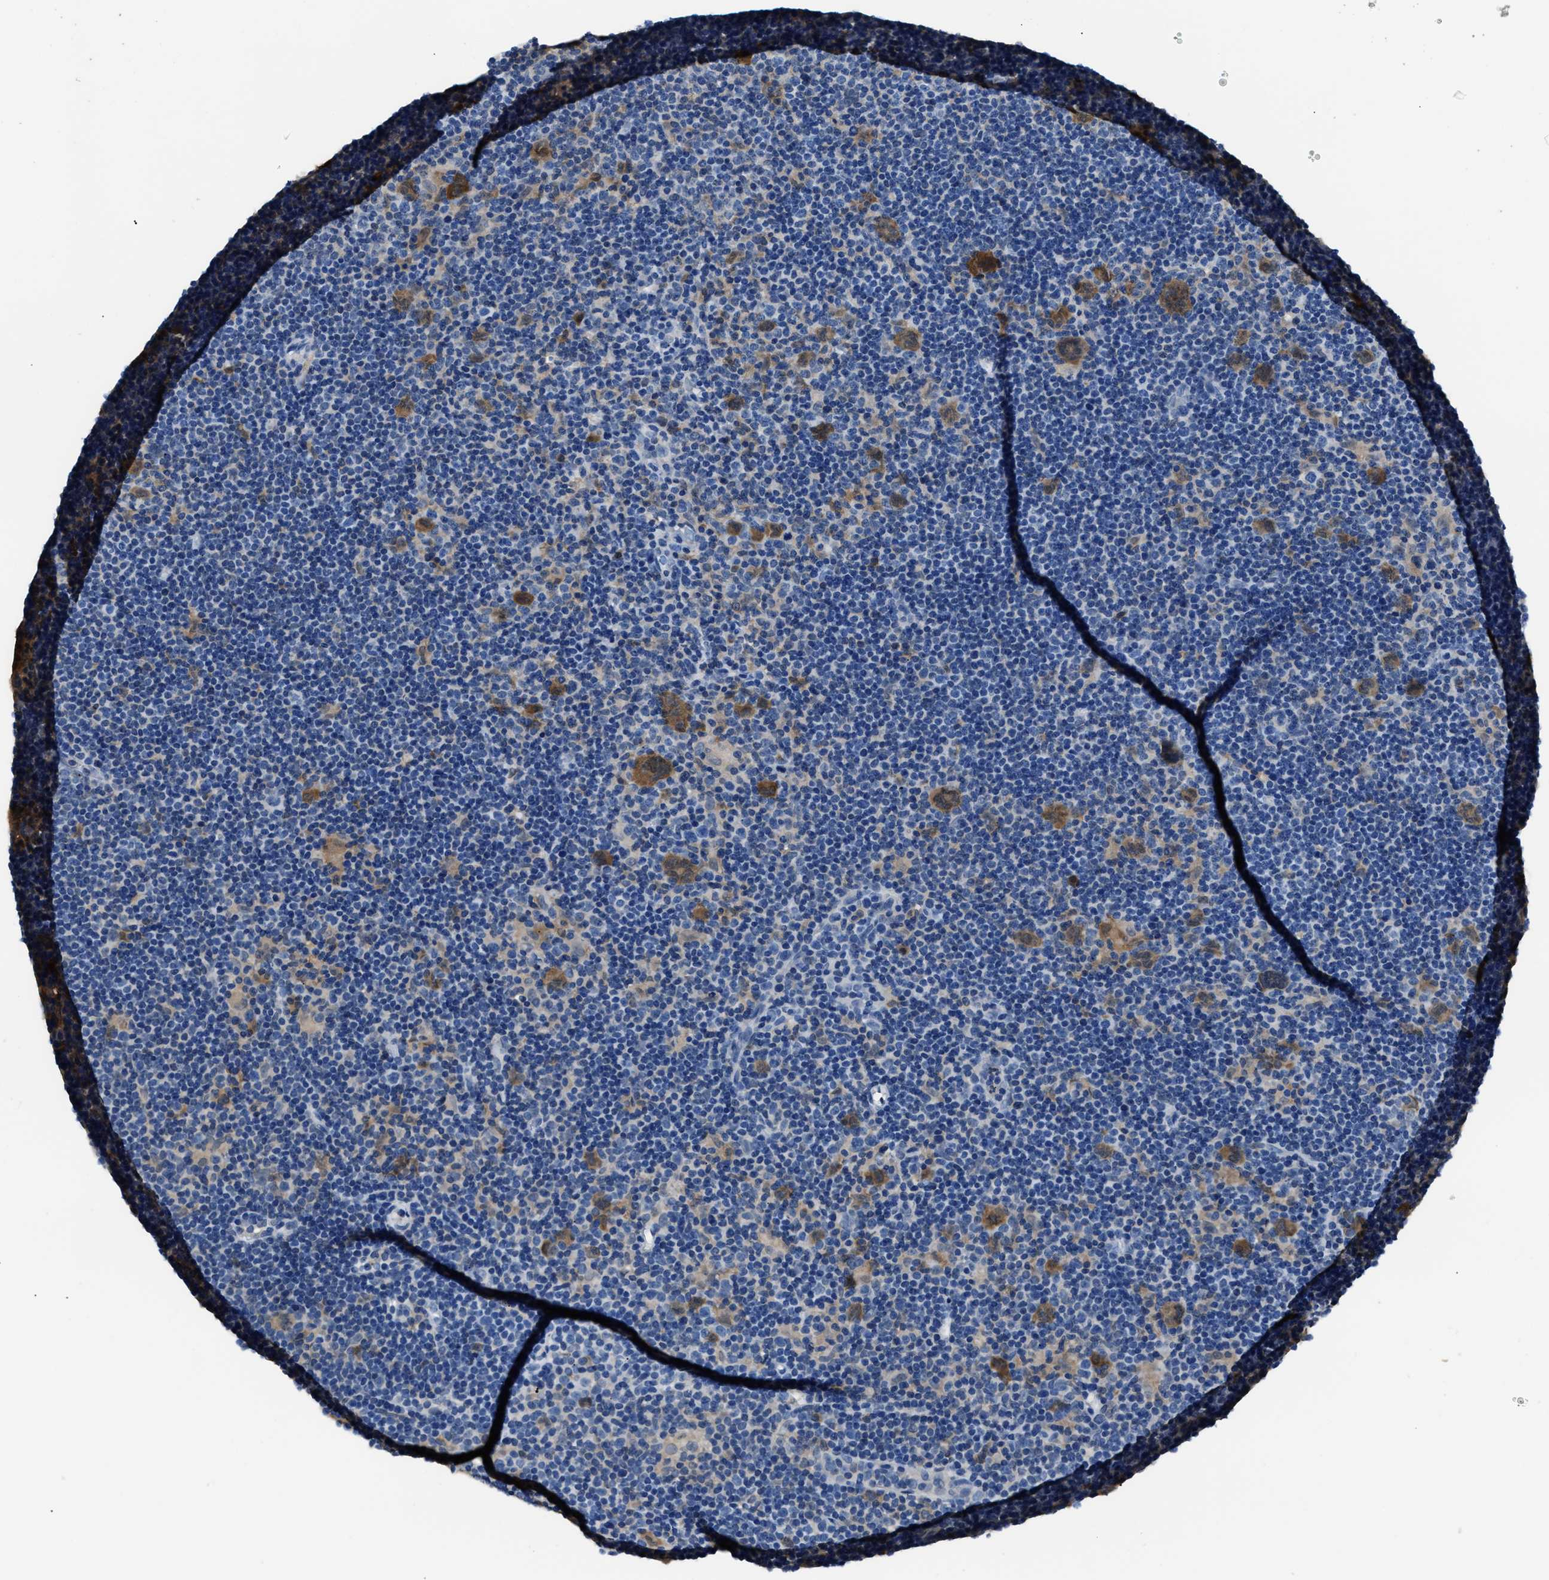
{"staining": {"intensity": "moderate", "quantity": ">75%", "location": "cytoplasmic/membranous"}, "tissue": "lymphoma", "cell_type": "Tumor cells", "image_type": "cancer", "snomed": [{"axis": "morphology", "description": "Hodgkin's disease, NOS"}, {"axis": "topography", "description": "Lymph node"}], "caption": "Immunohistochemical staining of Hodgkin's disease shows moderate cytoplasmic/membranous protein staining in about >75% of tumor cells.", "gene": "GSTP1", "patient": {"sex": "female", "age": 57}}